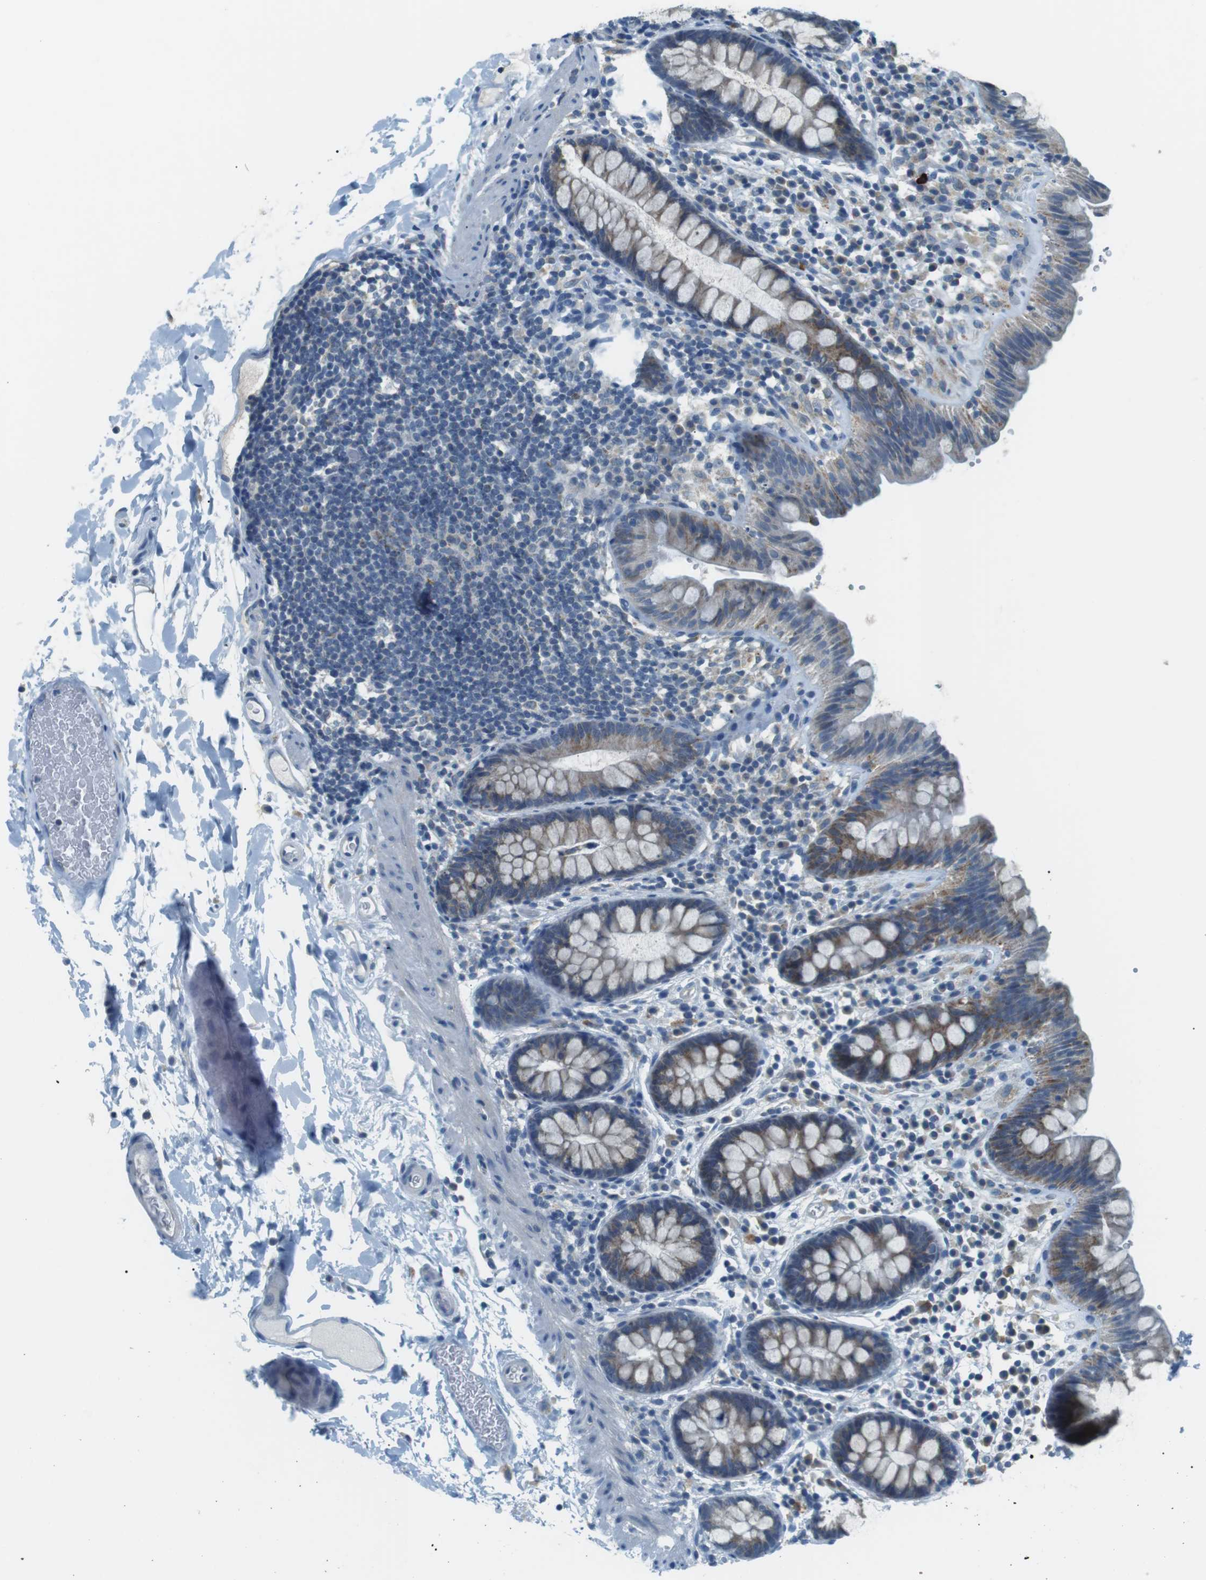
{"staining": {"intensity": "weak", "quantity": "25%-75%", "location": "cytoplasmic/membranous"}, "tissue": "colon", "cell_type": "Endothelial cells", "image_type": "normal", "snomed": [{"axis": "morphology", "description": "Normal tissue, NOS"}, {"axis": "topography", "description": "Colon"}], "caption": "Endothelial cells demonstrate low levels of weak cytoplasmic/membranous expression in about 25%-75% of cells in benign human colon.", "gene": "BACE1", "patient": {"sex": "female", "age": 80}}